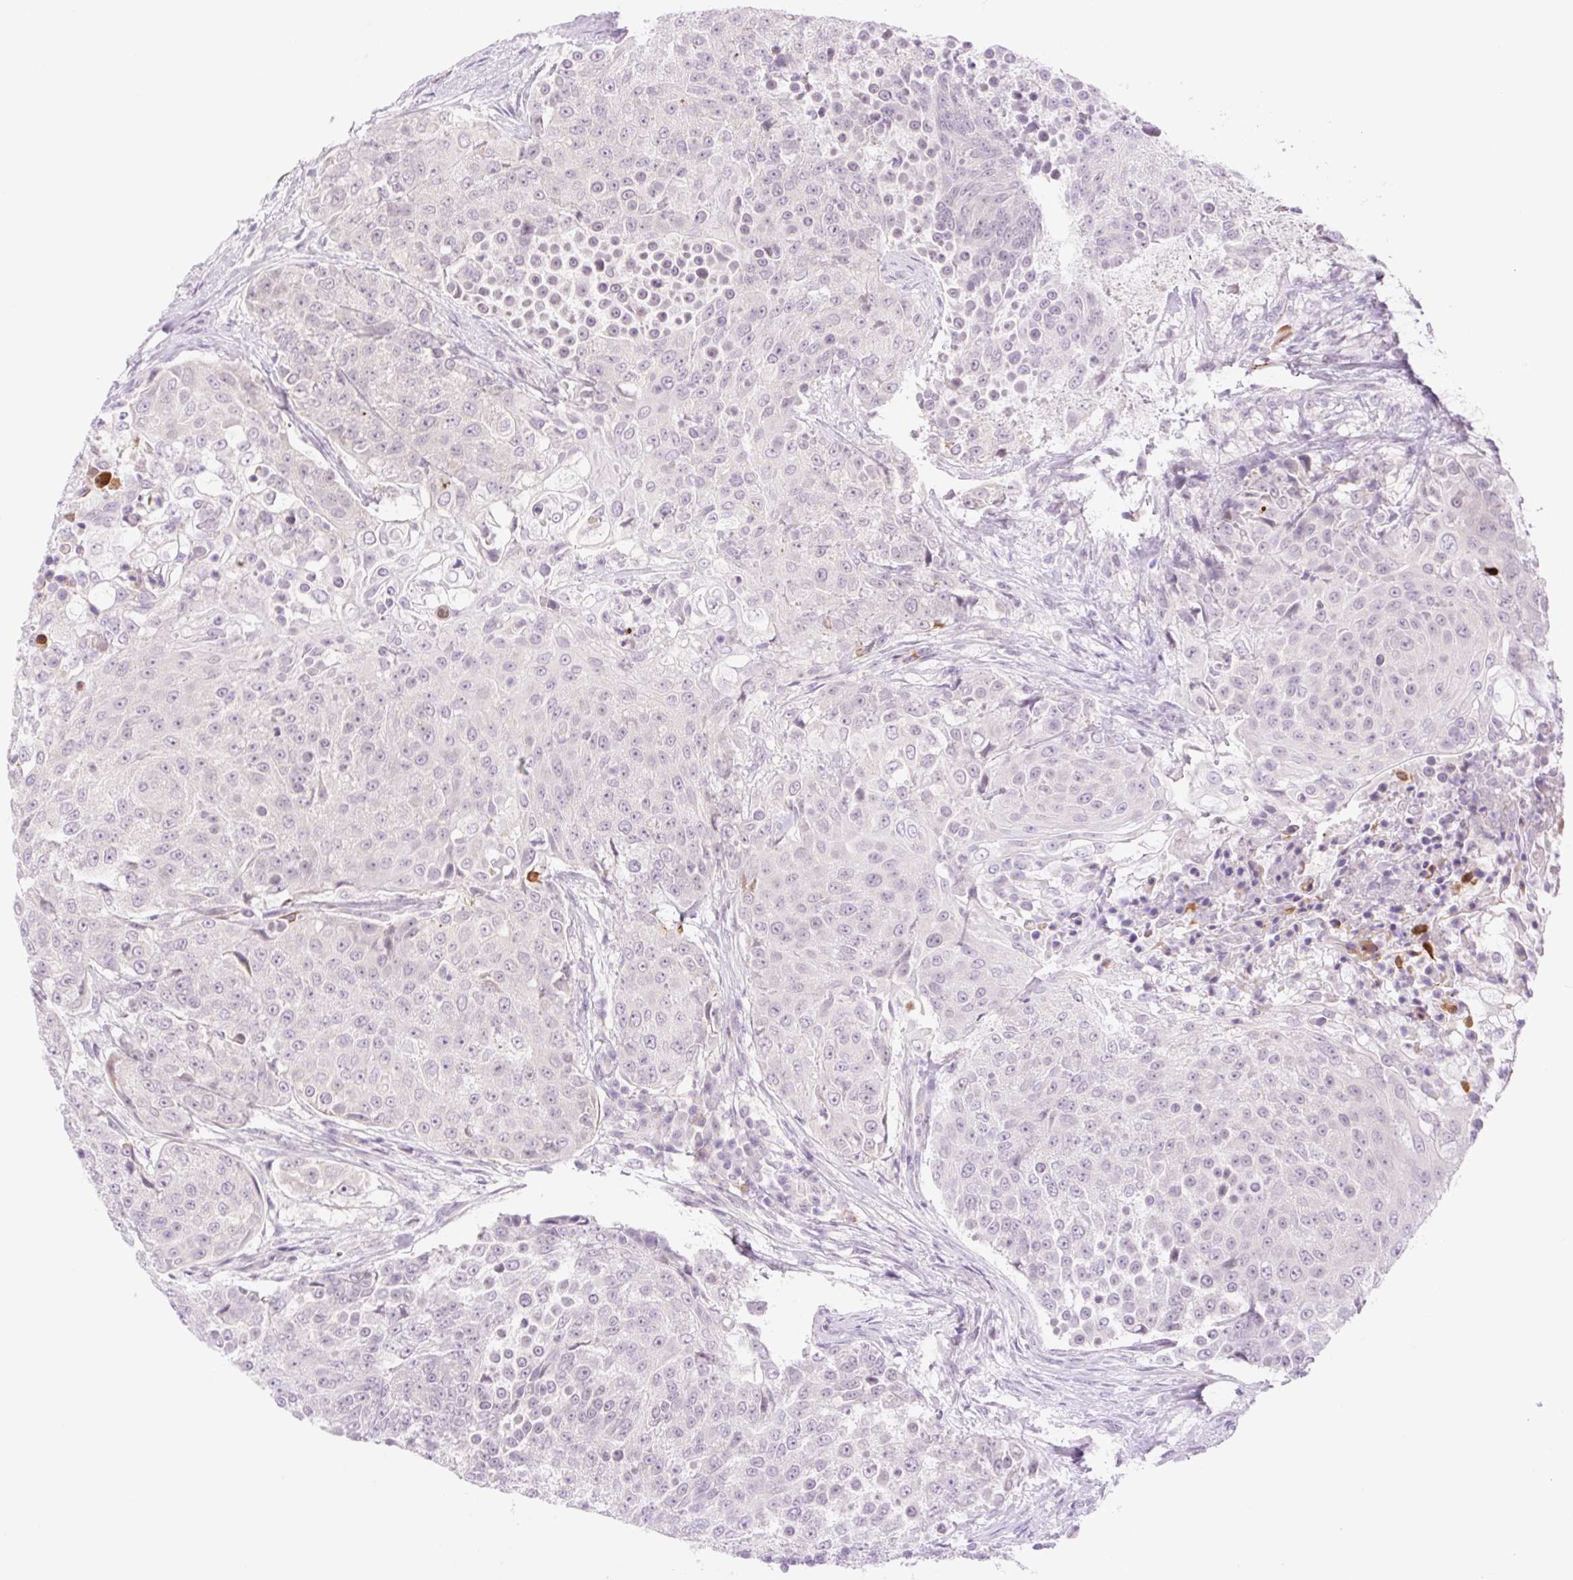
{"staining": {"intensity": "negative", "quantity": "none", "location": "none"}, "tissue": "urothelial cancer", "cell_type": "Tumor cells", "image_type": "cancer", "snomed": [{"axis": "morphology", "description": "Urothelial carcinoma, High grade"}, {"axis": "topography", "description": "Urinary bladder"}], "caption": "An IHC photomicrograph of urothelial cancer is shown. There is no staining in tumor cells of urothelial cancer. The staining is performed using DAB (3,3'-diaminobenzidine) brown chromogen with nuclei counter-stained in using hematoxylin.", "gene": "SPRYD4", "patient": {"sex": "female", "age": 63}}